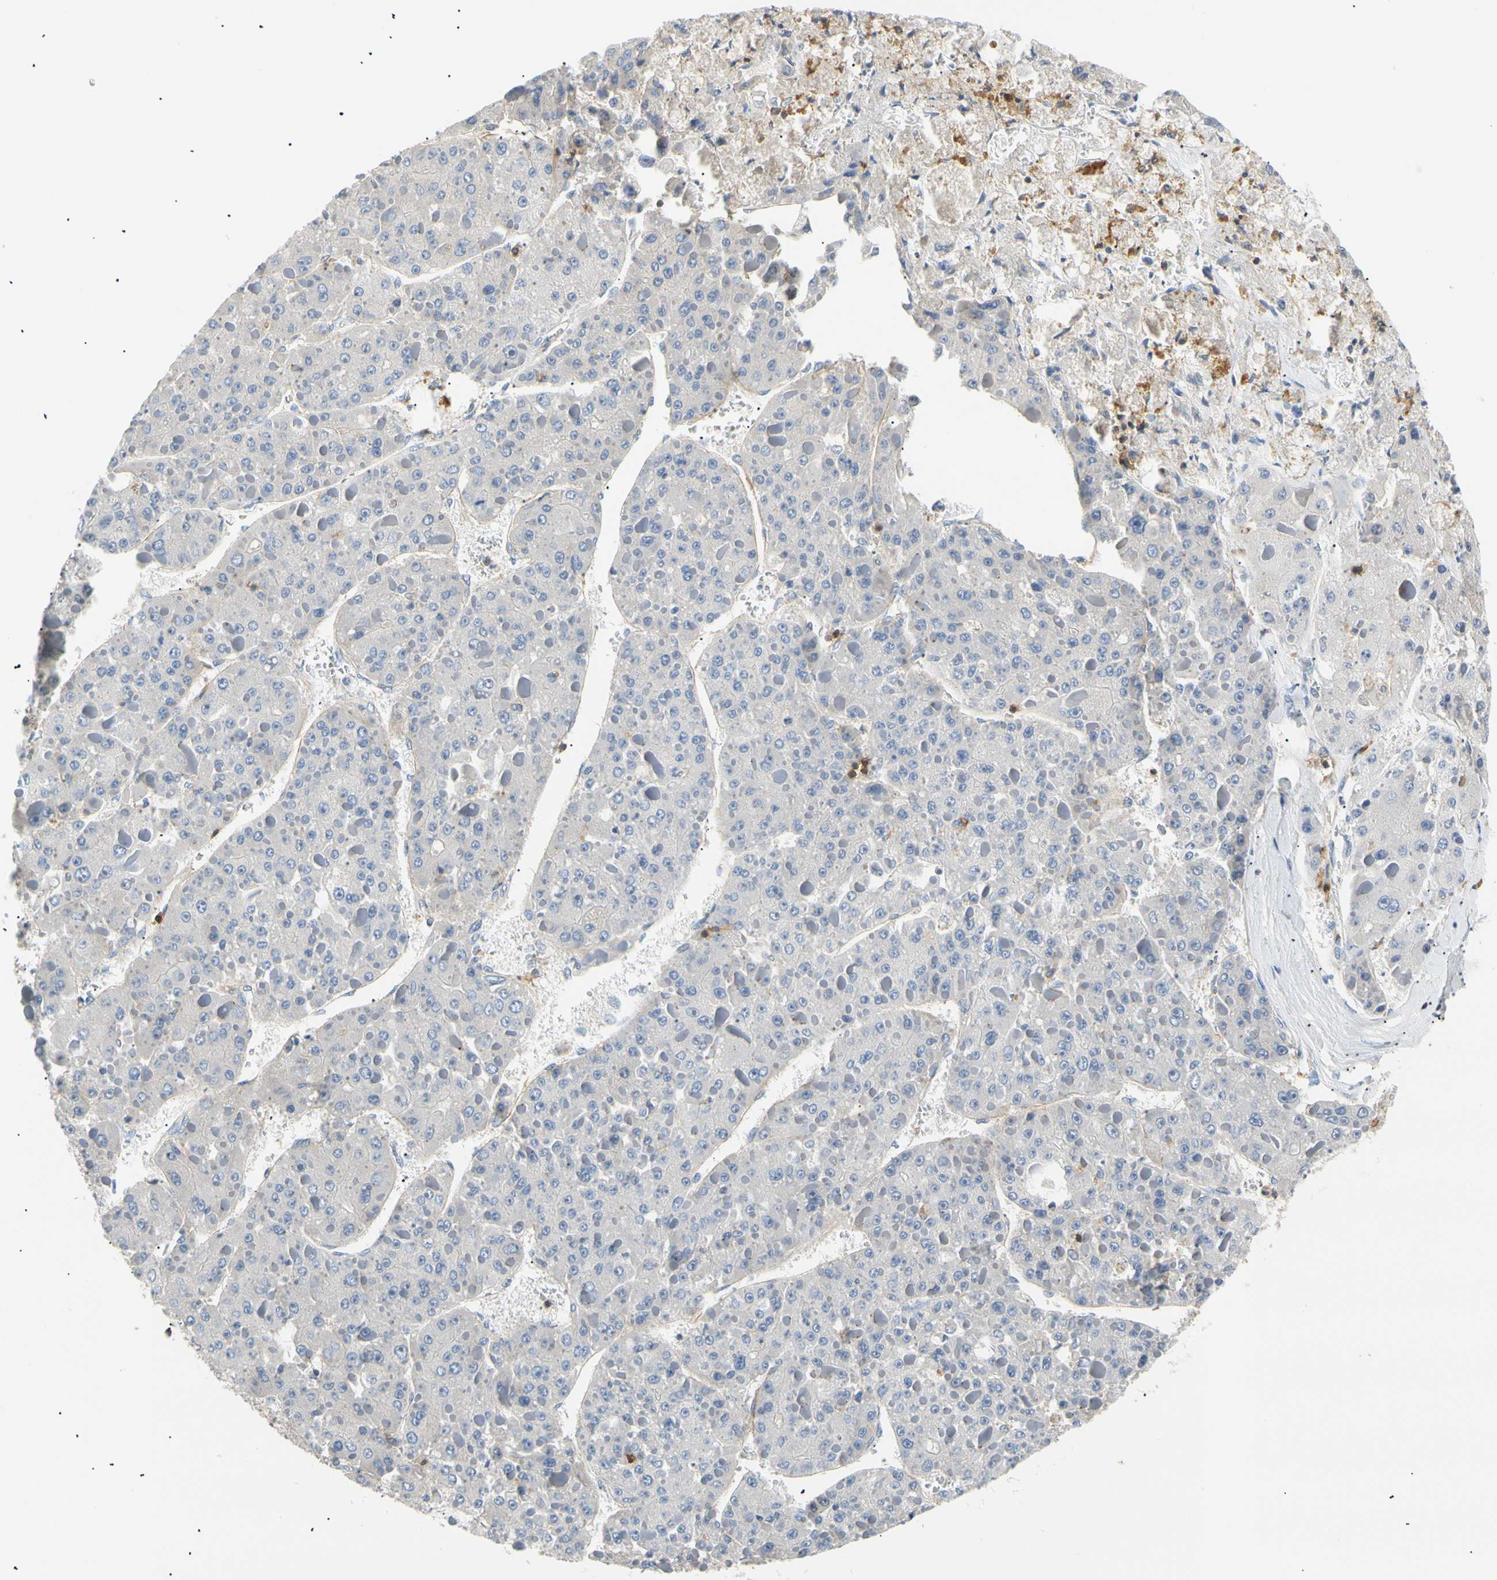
{"staining": {"intensity": "negative", "quantity": "none", "location": "none"}, "tissue": "liver cancer", "cell_type": "Tumor cells", "image_type": "cancer", "snomed": [{"axis": "morphology", "description": "Carcinoma, Hepatocellular, NOS"}, {"axis": "topography", "description": "Liver"}], "caption": "Immunohistochemistry of liver hepatocellular carcinoma reveals no staining in tumor cells.", "gene": "TNFRSF18", "patient": {"sex": "female", "age": 73}}